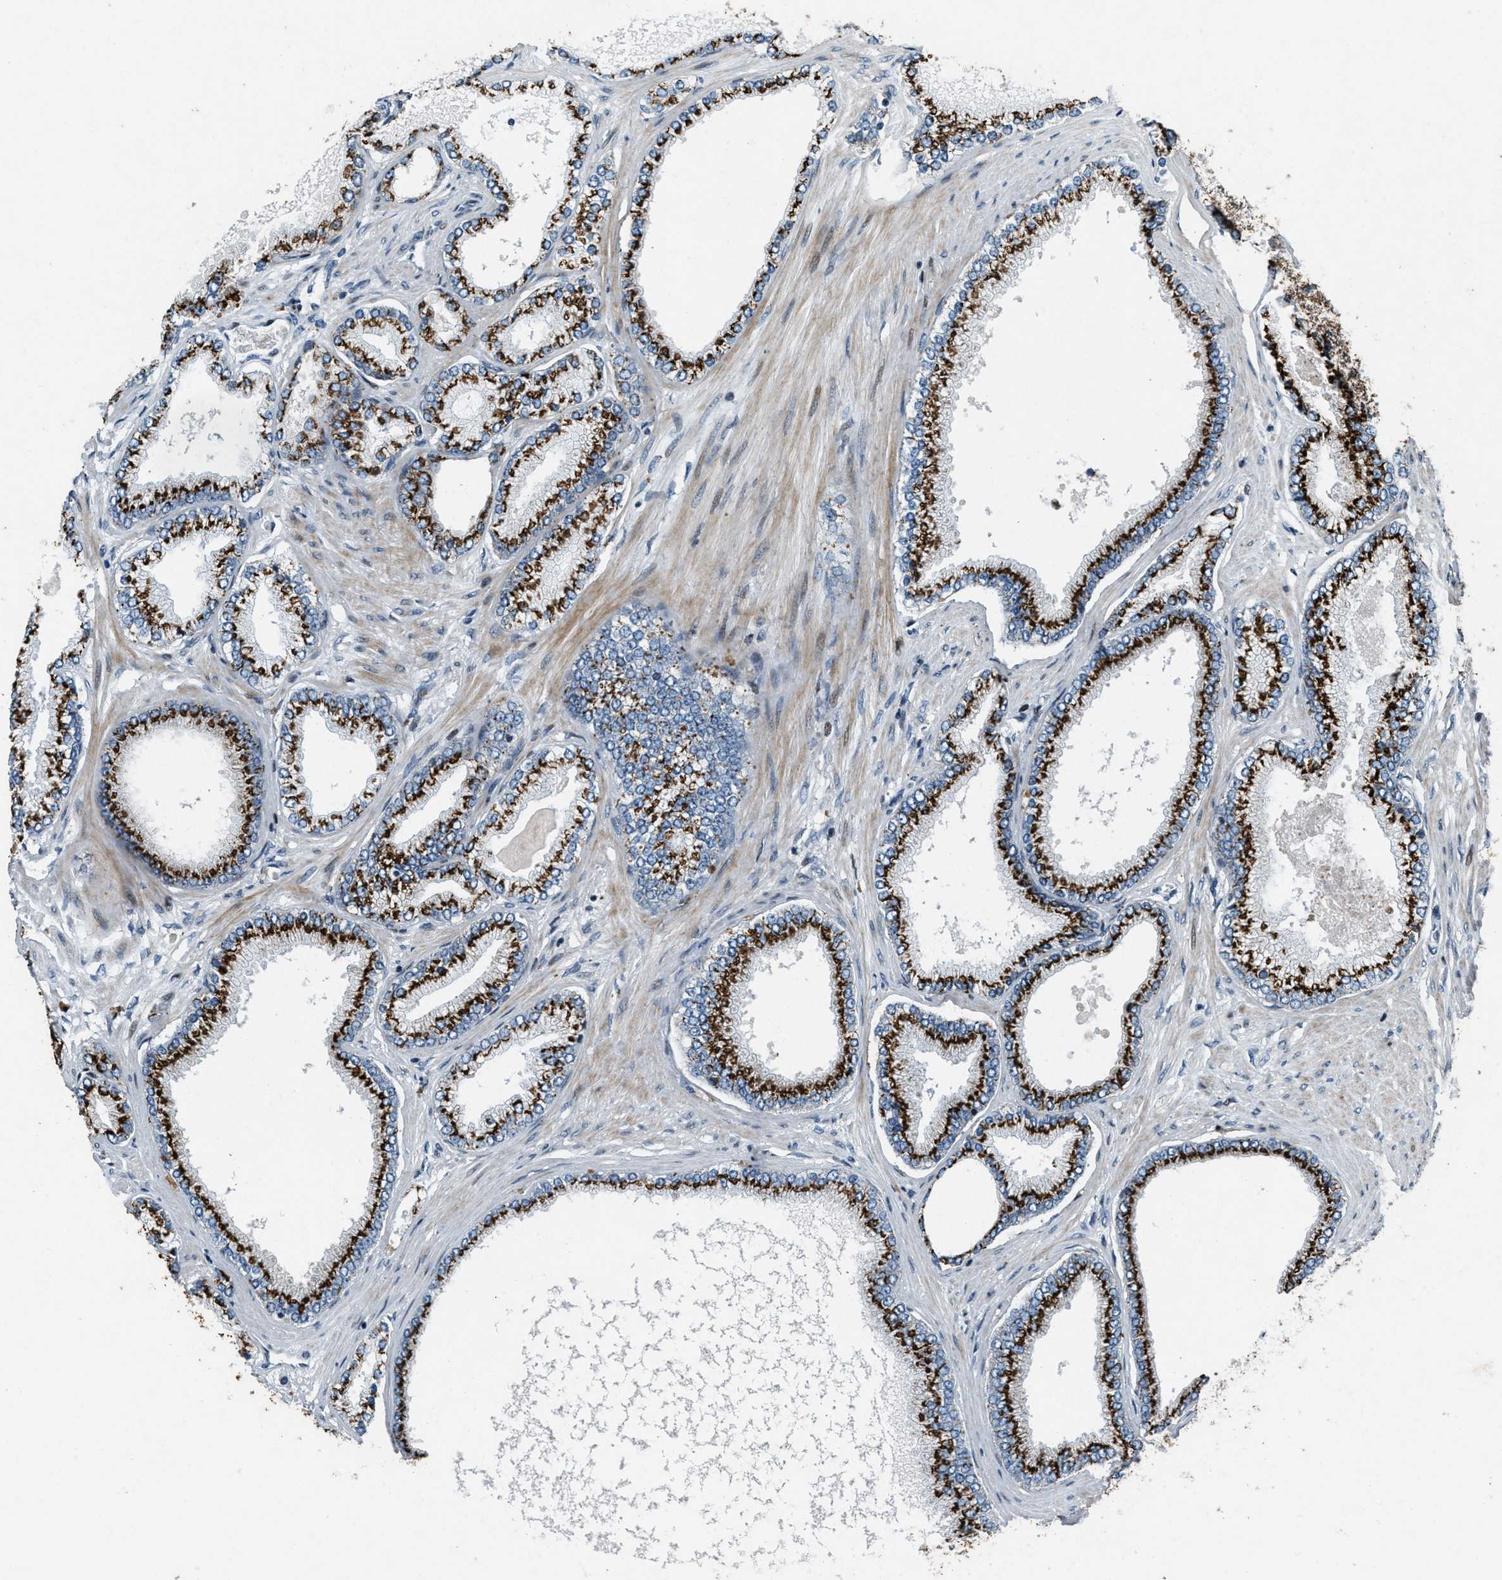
{"staining": {"intensity": "strong", "quantity": ">75%", "location": "cytoplasmic/membranous"}, "tissue": "prostate cancer", "cell_type": "Tumor cells", "image_type": "cancer", "snomed": [{"axis": "morphology", "description": "Adenocarcinoma, High grade"}, {"axis": "topography", "description": "Prostate"}], "caption": "Brown immunohistochemical staining in high-grade adenocarcinoma (prostate) shows strong cytoplasmic/membranous positivity in approximately >75% of tumor cells. (DAB = brown stain, brightfield microscopy at high magnification).", "gene": "GPC6", "patient": {"sex": "male", "age": 61}}